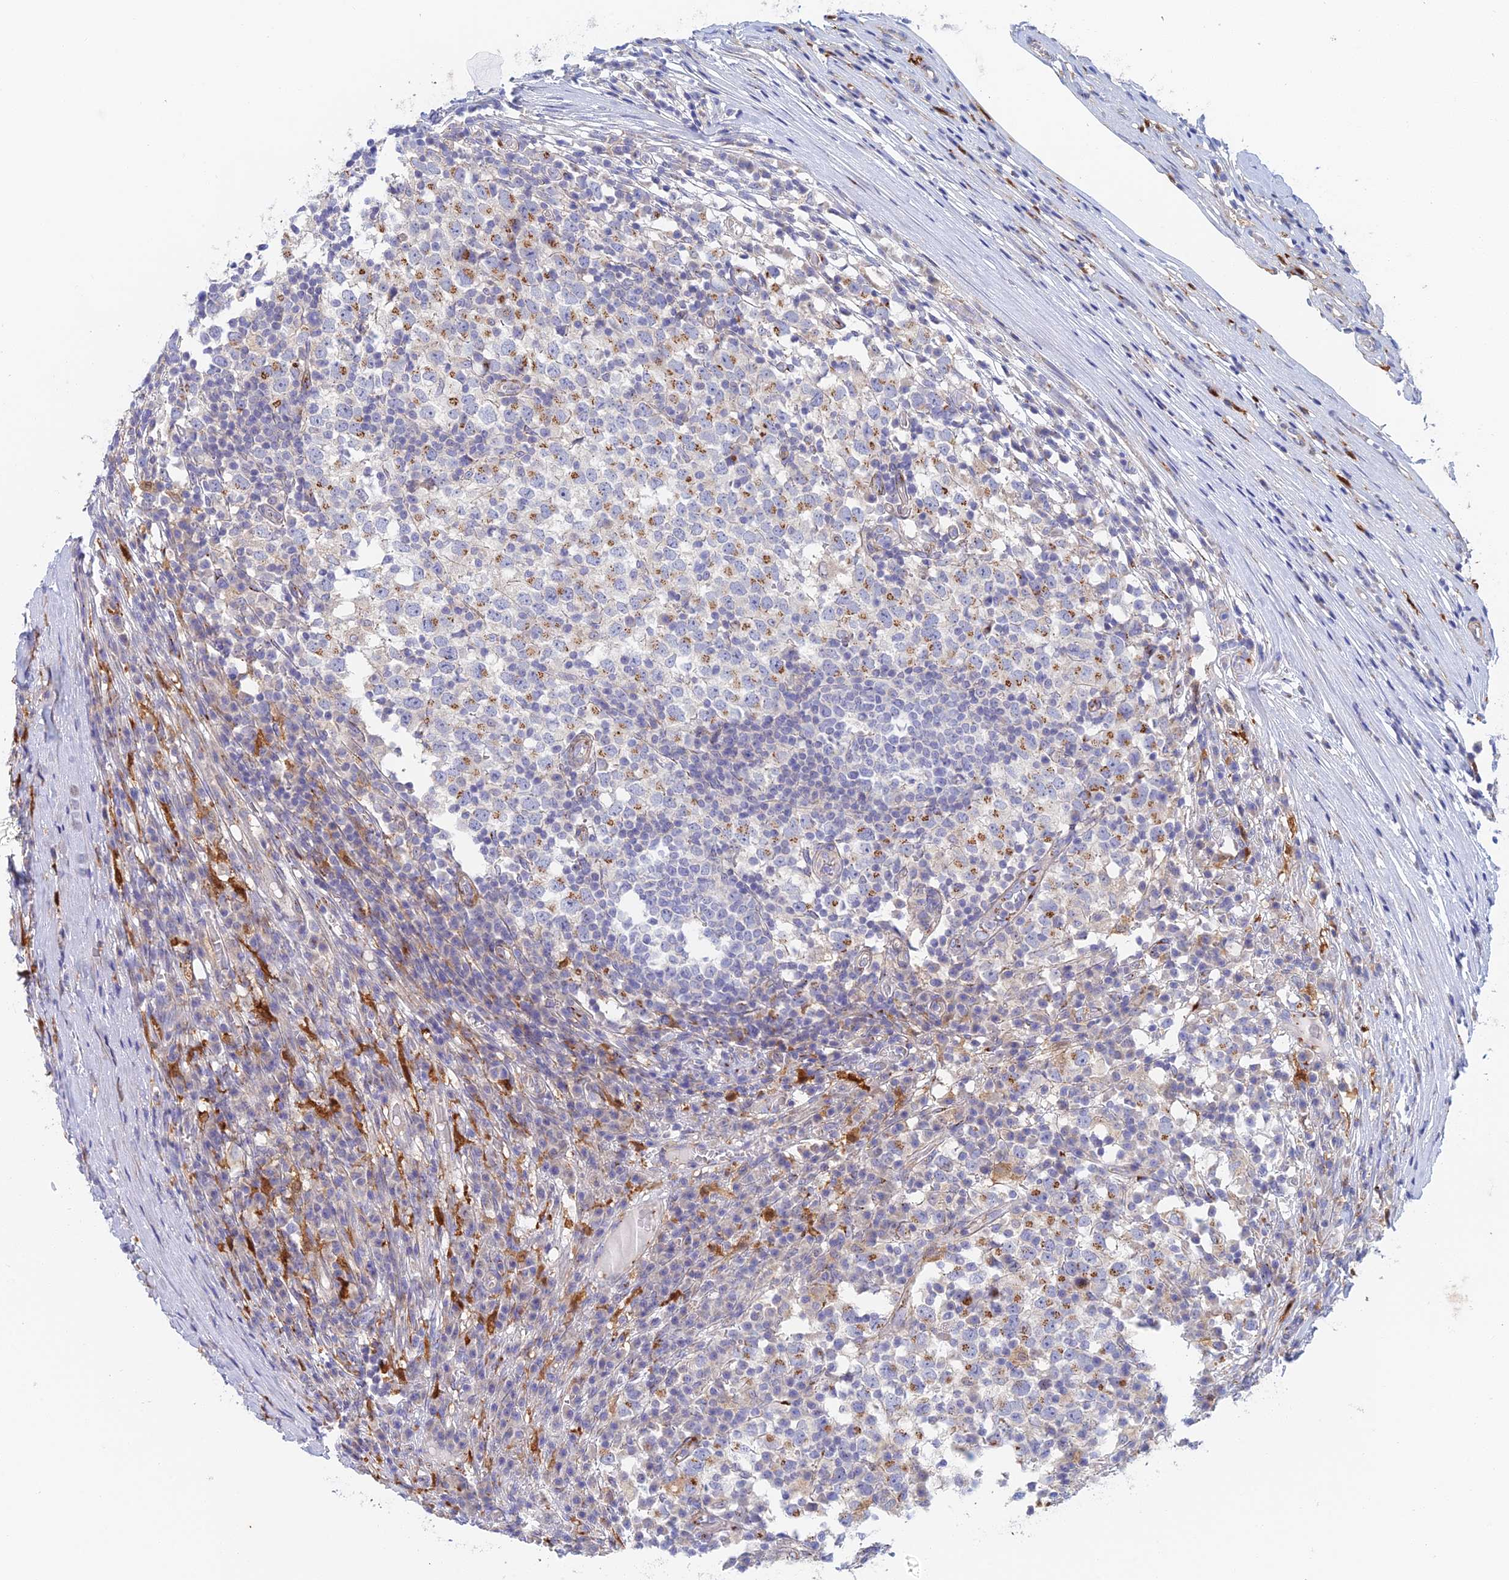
{"staining": {"intensity": "moderate", "quantity": "25%-75%", "location": "cytoplasmic/membranous"}, "tissue": "testis cancer", "cell_type": "Tumor cells", "image_type": "cancer", "snomed": [{"axis": "morphology", "description": "Seminoma, NOS"}, {"axis": "topography", "description": "Testis"}], "caption": "High-power microscopy captured an immunohistochemistry micrograph of seminoma (testis), revealing moderate cytoplasmic/membranous positivity in about 25%-75% of tumor cells. The staining is performed using DAB brown chromogen to label protein expression. The nuclei are counter-stained blue using hematoxylin.", "gene": "SLC24A3", "patient": {"sex": "male", "age": 65}}